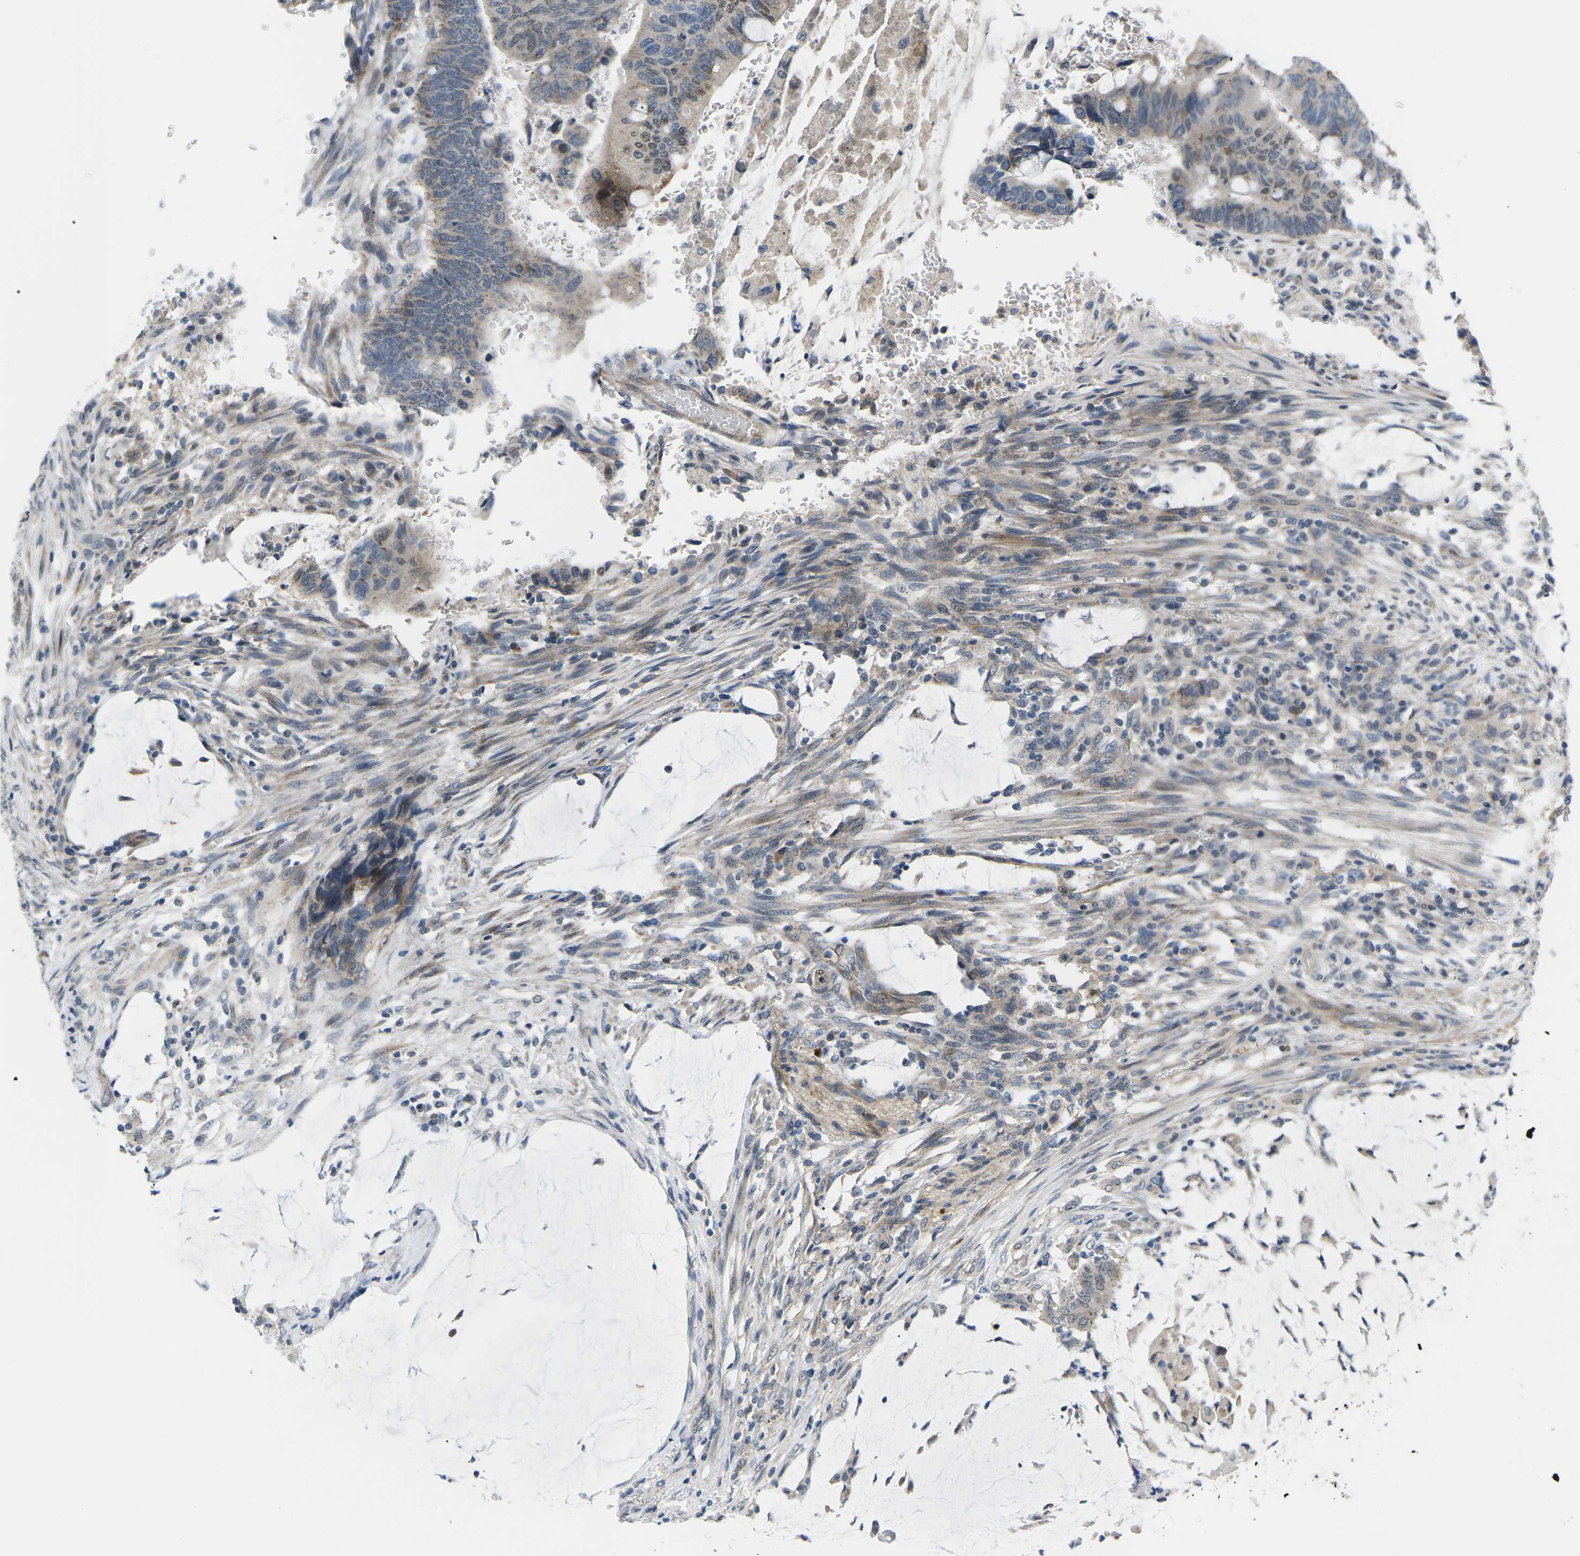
{"staining": {"intensity": "moderate", "quantity": "25%-75%", "location": "cytoplasmic/membranous,nuclear"}, "tissue": "colorectal cancer", "cell_type": "Tumor cells", "image_type": "cancer", "snomed": [{"axis": "morphology", "description": "Normal tissue, NOS"}, {"axis": "morphology", "description": "Adenocarcinoma, NOS"}, {"axis": "topography", "description": "Rectum"}], "caption": "This is an image of immunohistochemistry (IHC) staining of adenocarcinoma (colorectal), which shows moderate positivity in the cytoplasmic/membranous and nuclear of tumor cells.", "gene": "ERBB4", "patient": {"sex": "male", "age": 92}}